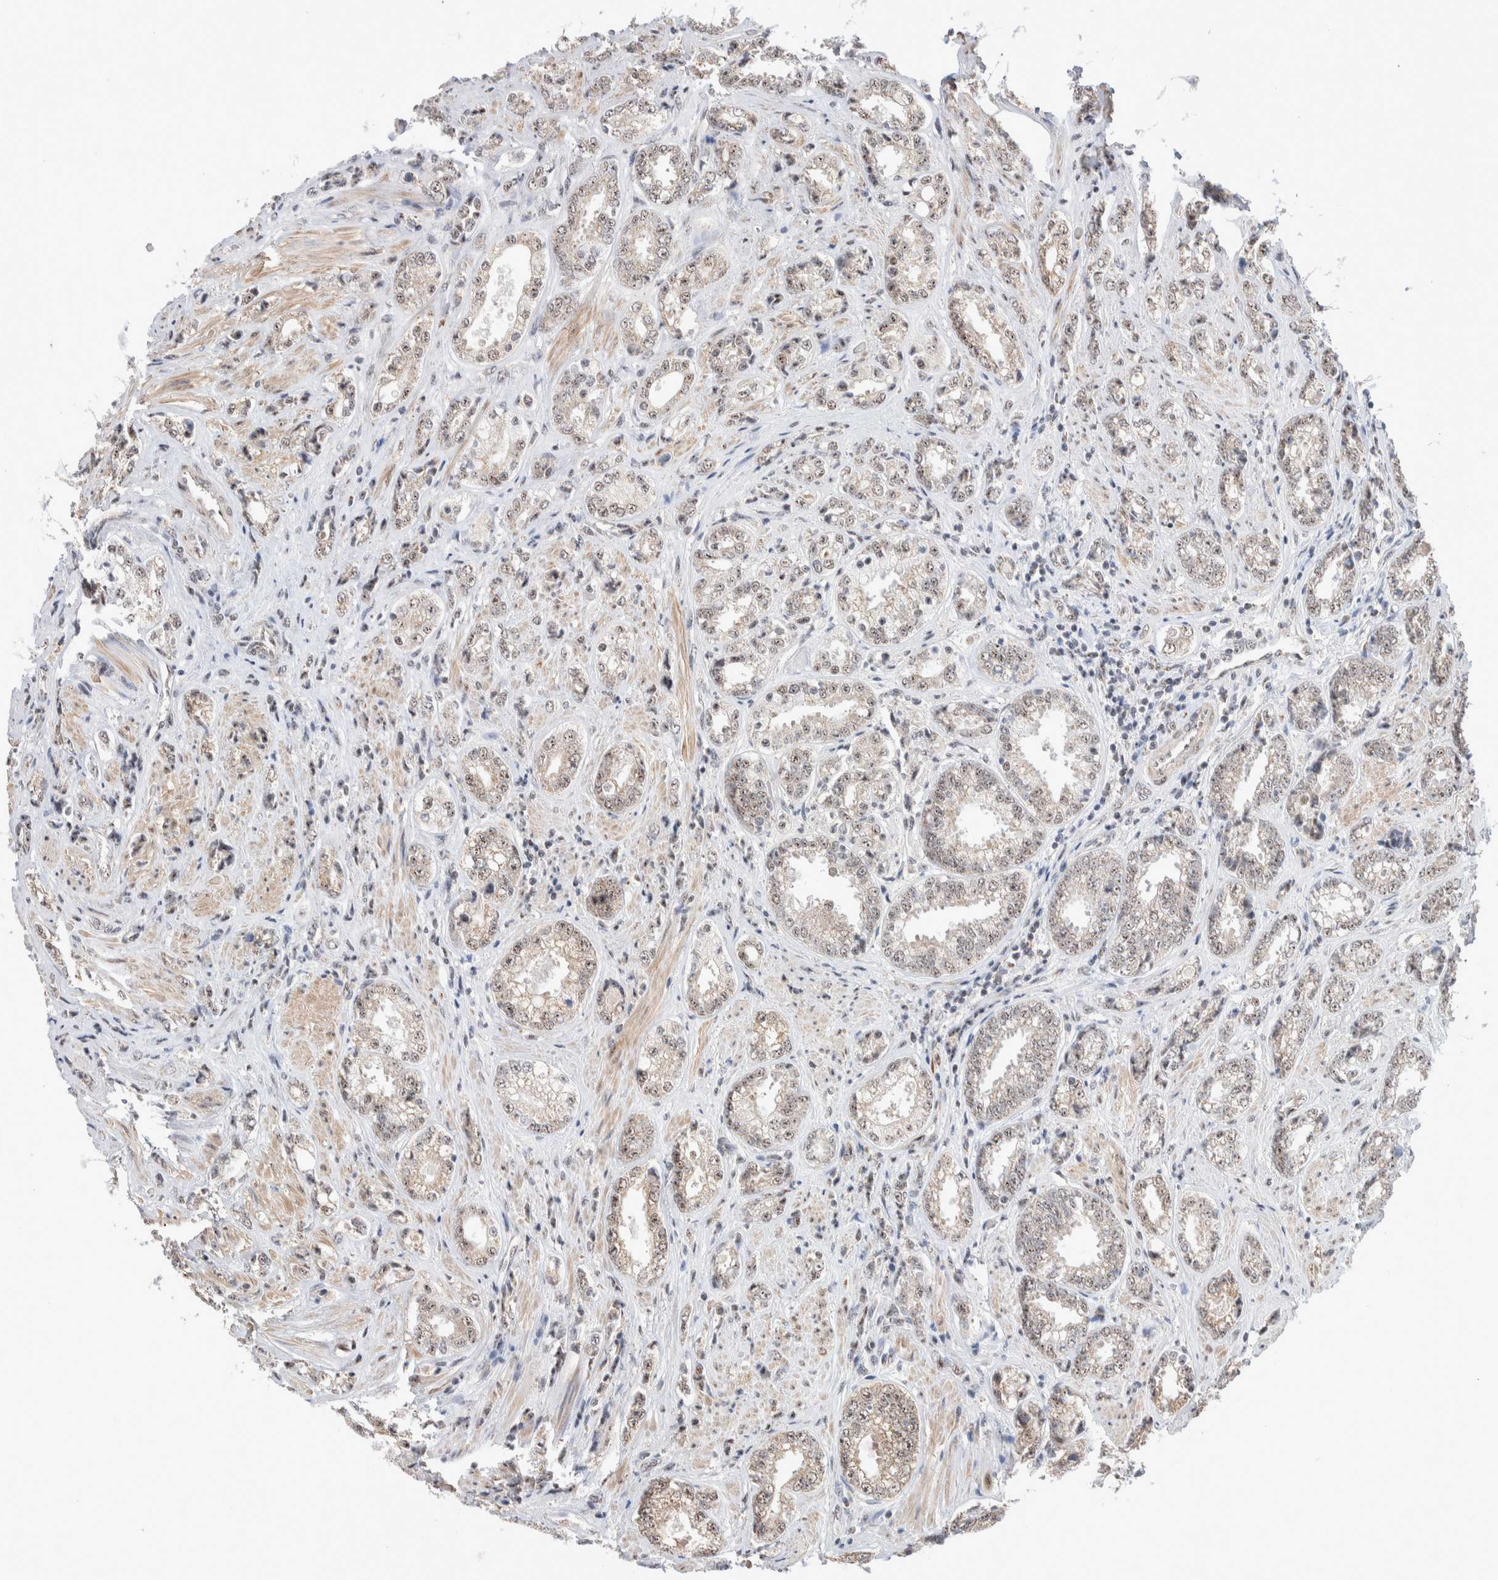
{"staining": {"intensity": "weak", "quantity": ">75%", "location": "nuclear"}, "tissue": "prostate cancer", "cell_type": "Tumor cells", "image_type": "cancer", "snomed": [{"axis": "morphology", "description": "Adenocarcinoma, High grade"}, {"axis": "topography", "description": "Prostate"}], "caption": "IHC histopathology image of neoplastic tissue: prostate adenocarcinoma (high-grade) stained using IHC demonstrates low levels of weak protein expression localized specifically in the nuclear of tumor cells, appearing as a nuclear brown color.", "gene": "ZNF695", "patient": {"sex": "male", "age": 61}}